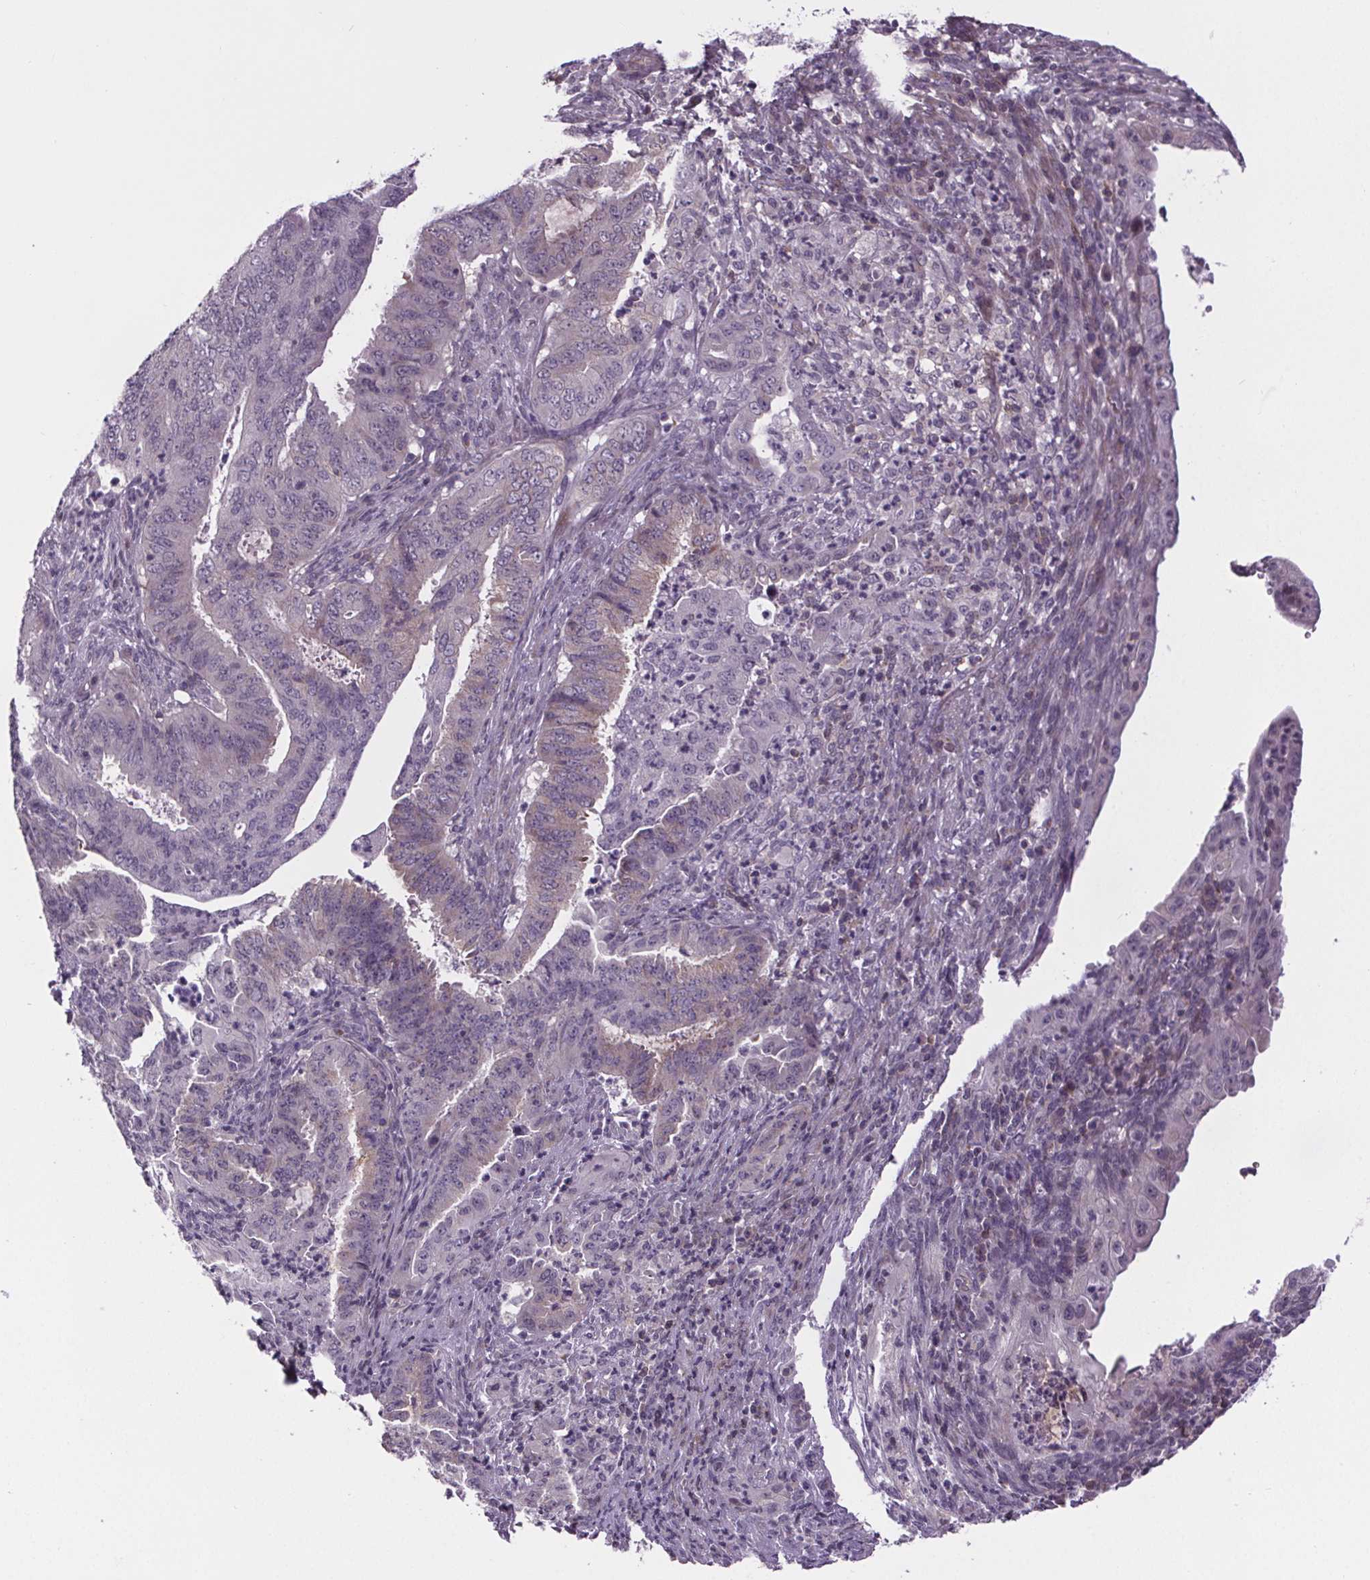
{"staining": {"intensity": "moderate", "quantity": "<25%", "location": "cytoplasmic/membranous"}, "tissue": "endometrial cancer", "cell_type": "Tumor cells", "image_type": "cancer", "snomed": [{"axis": "morphology", "description": "Adenocarcinoma, NOS"}, {"axis": "topography", "description": "Endometrium"}], "caption": "Immunohistochemical staining of endometrial adenocarcinoma reveals low levels of moderate cytoplasmic/membranous positivity in approximately <25% of tumor cells.", "gene": "TTC12", "patient": {"sex": "female", "age": 57}}